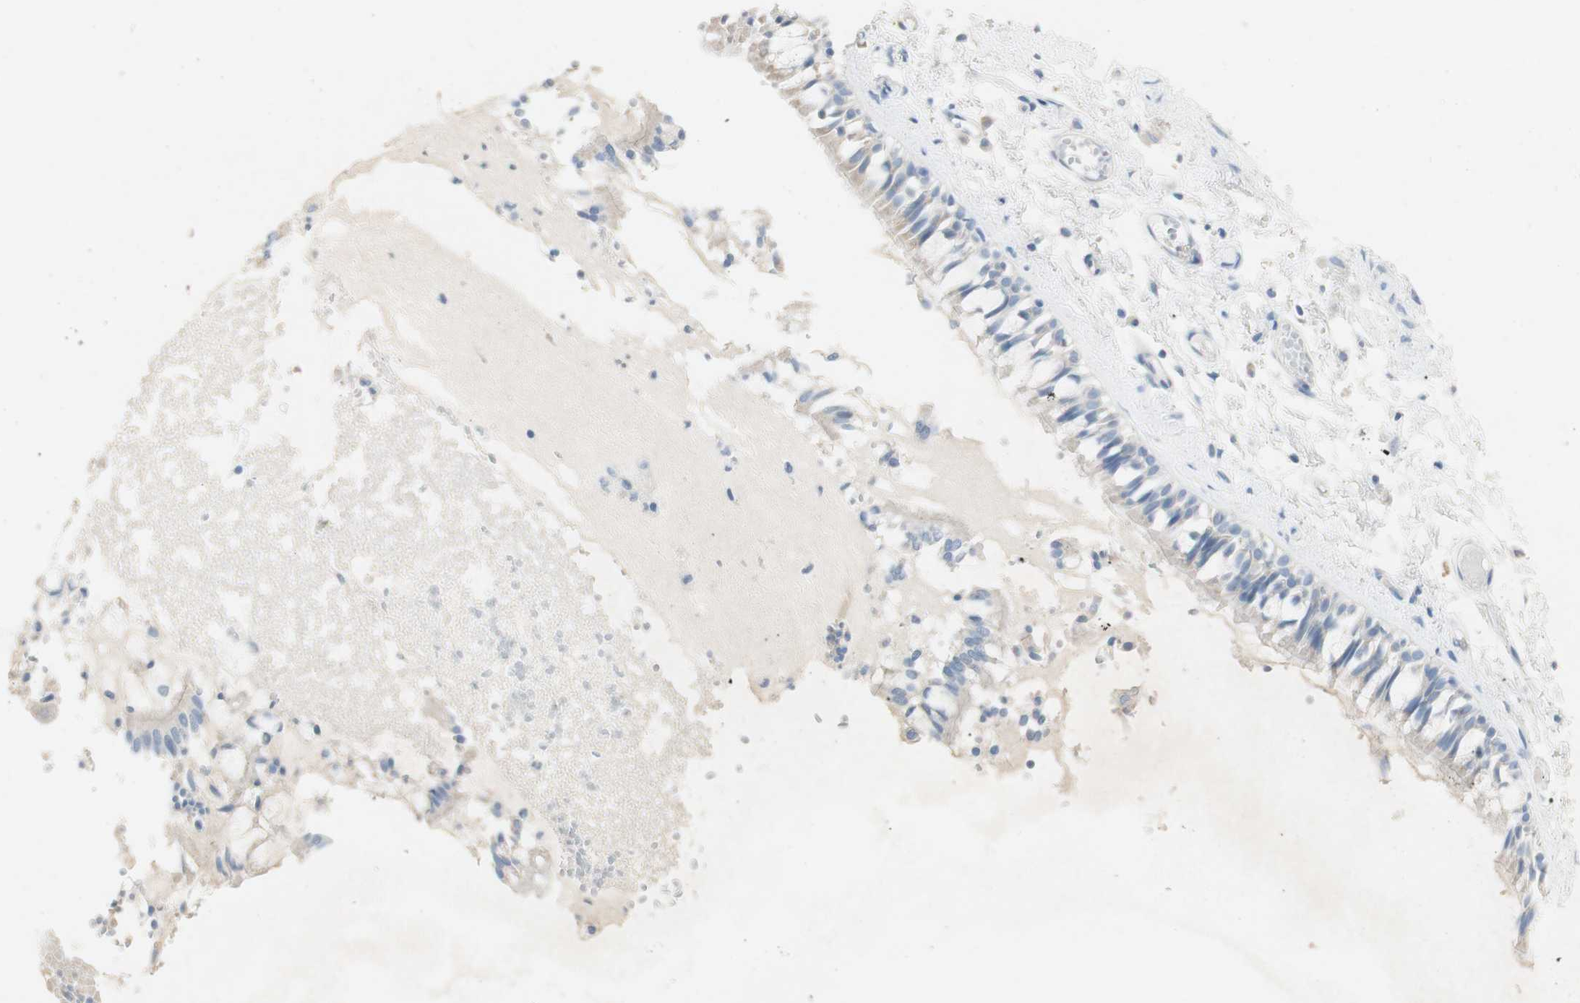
{"staining": {"intensity": "negative", "quantity": "none", "location": "none"}, "tissue": "bronchus", "cell_type": "Respiratory epithelial cells", "image_type": "normal", "snomed": [{"axis": "morphology", "description": "Normal tissue, NOS"}, {"axis": "morphology", "description": "Inflammation, NOS"}, {"axis": "topography", "description": "Cartilage tissue"}, {"axis": "topography", "description": "Lung"}], "caption": "Immunohistochemistry (IHC) image of normal bronchus: human bronchus stained with DAB shows no significant protein positivity in respiratory epithelial cells. Nuclei are stained in blue.", "gene": "ART3", "patient": {"sex": "male", "age": 71}}